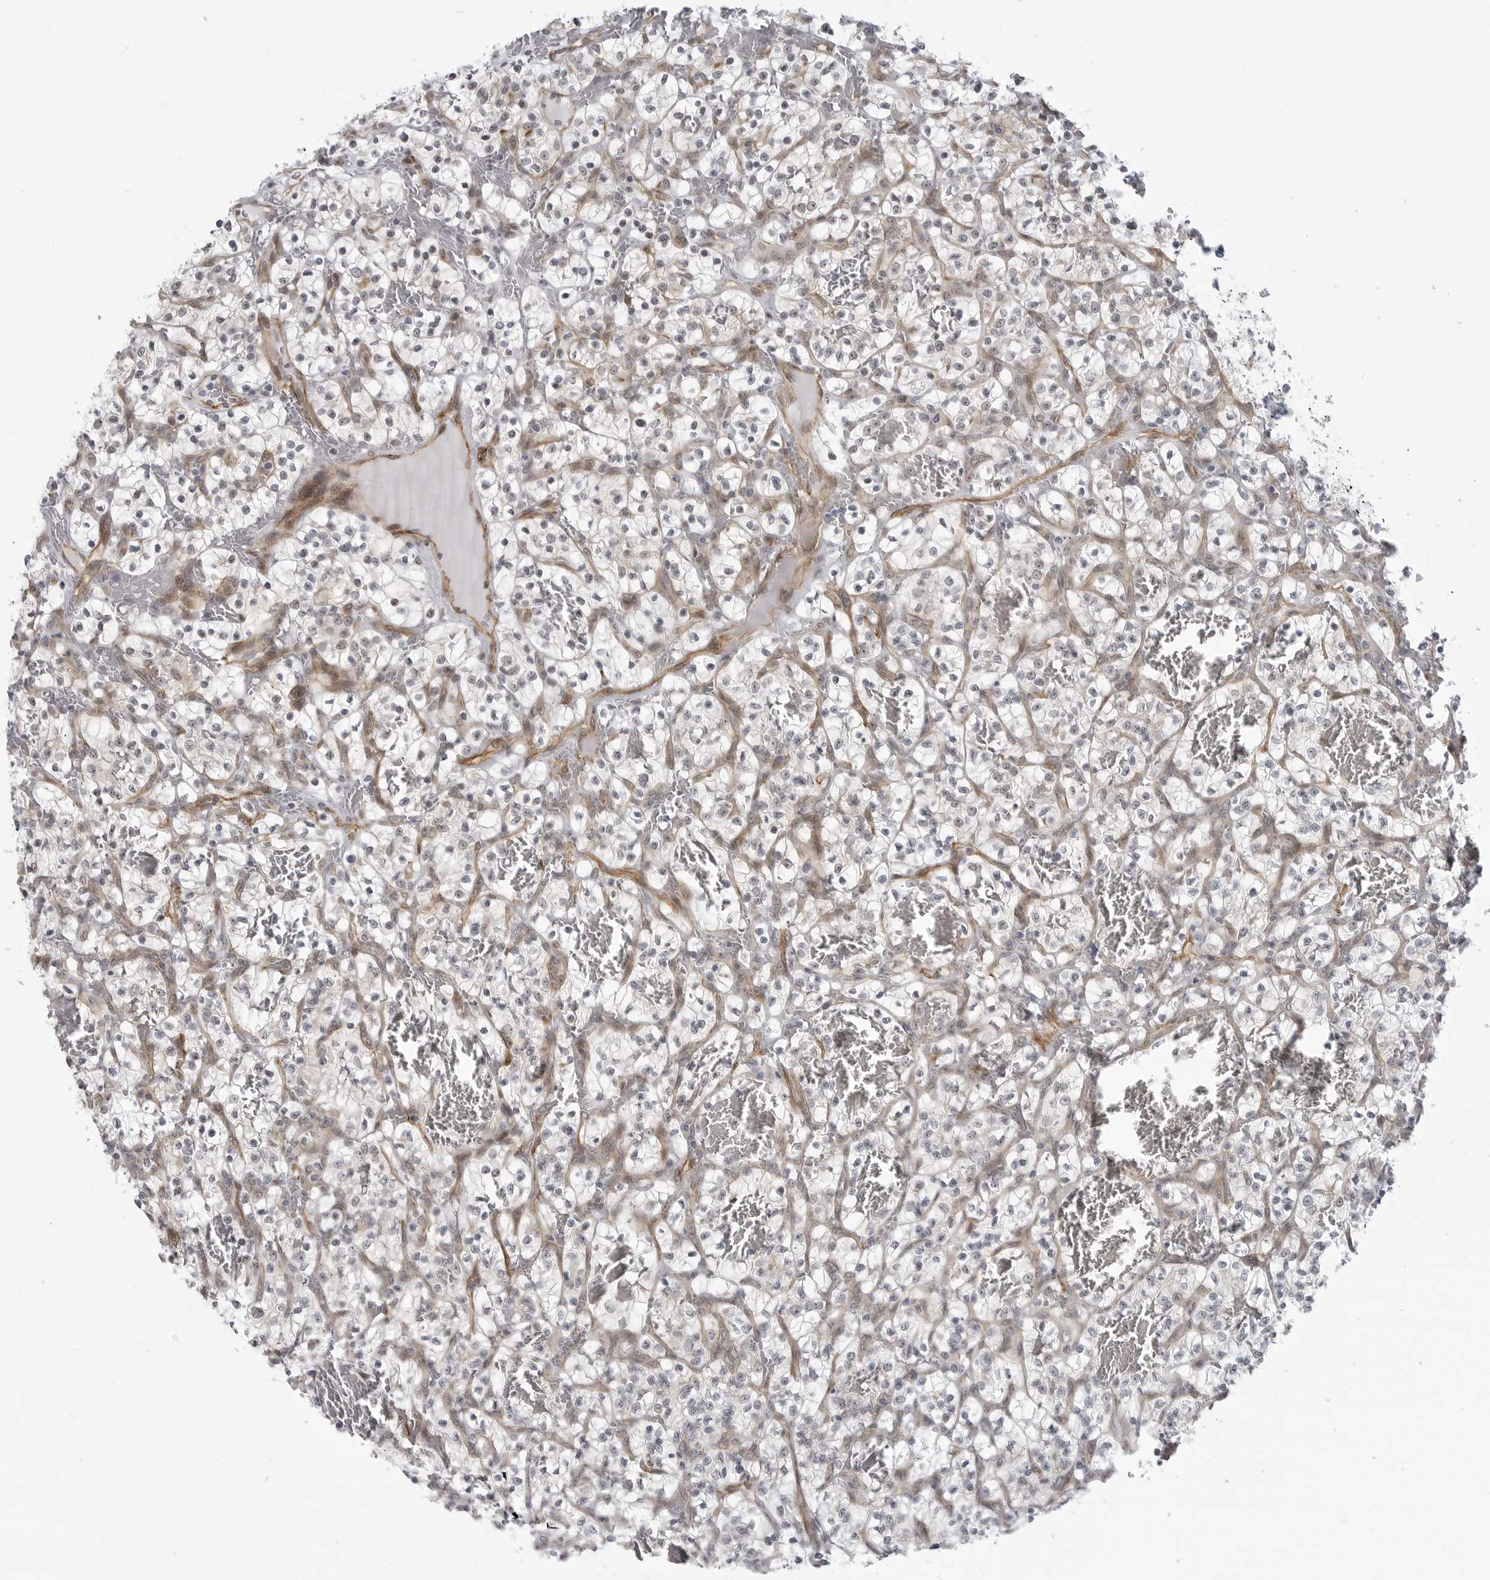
{"staining": {"intensity": "negative", "quantity": "none", "location": "none"}, "tissue": "renal cancer", "cell_type": "Tumor cells", "image_type": "cancer", "snomed": [{"axis": "morphology", "description": "Adenocarcinoma, NOS"}, {"axis": "topography", "description": "Kidney"}], "caption": "Renal cancer (adenocarcinoma) was stained to show a protein in brown. There is no significant positivity in tumor cells.", "gene": "CEP295NL", "patient": {"sex": "female", "age": 57}}